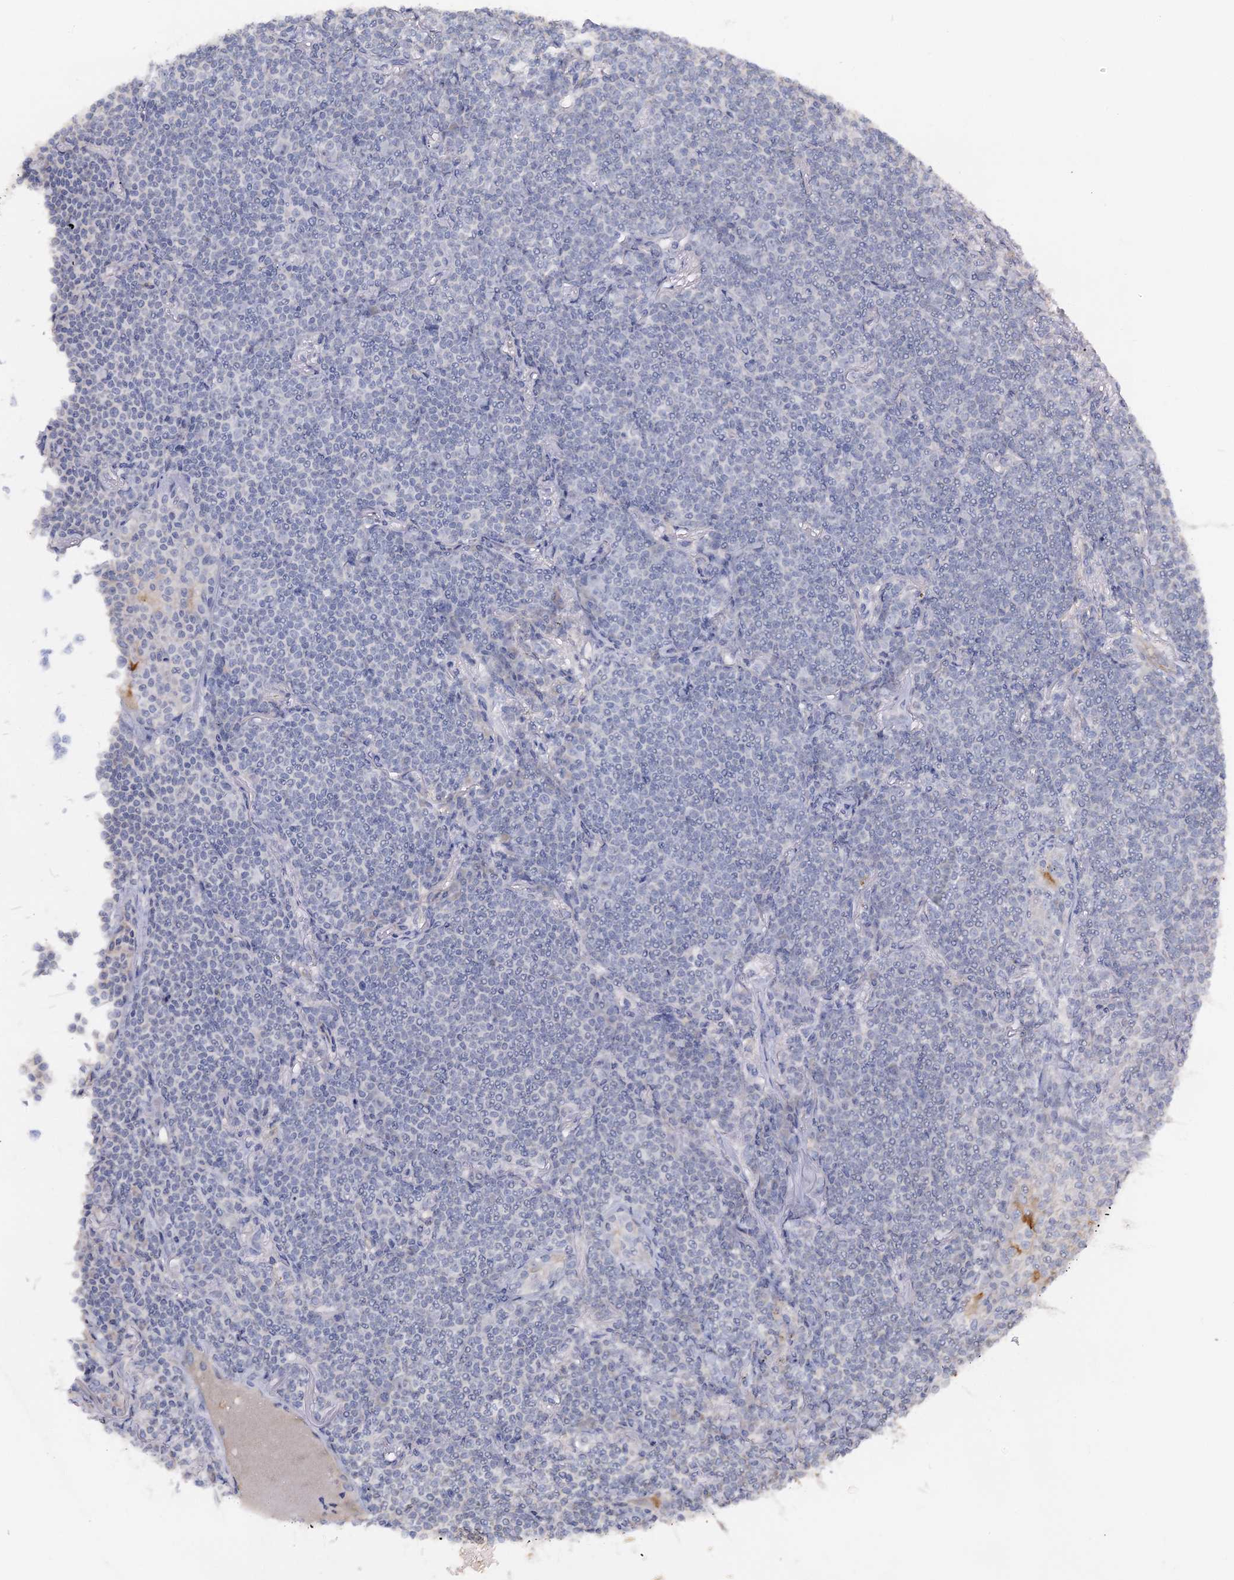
{"staining": {"intensity": "negative", "quantity": "none", "location": "none"}, "tissue": "lymphoma", "cell_type": "Tumor cells", "image_type": "cancer", "snomed": [{"axis": "morphology", "description": "Malignant lymphoma, non-Hodgkin's type, Low grade"}, {"axis": "topography", "description": "Lung"}], "caption": "Protein analysis of lymphoma demonstrates no significant staining in tumor cells. (DAB IHC visualized using brightfield microscopy, high magnification).", "gene": "PLLP", "patient": {"sex": "female", "age": 71}}